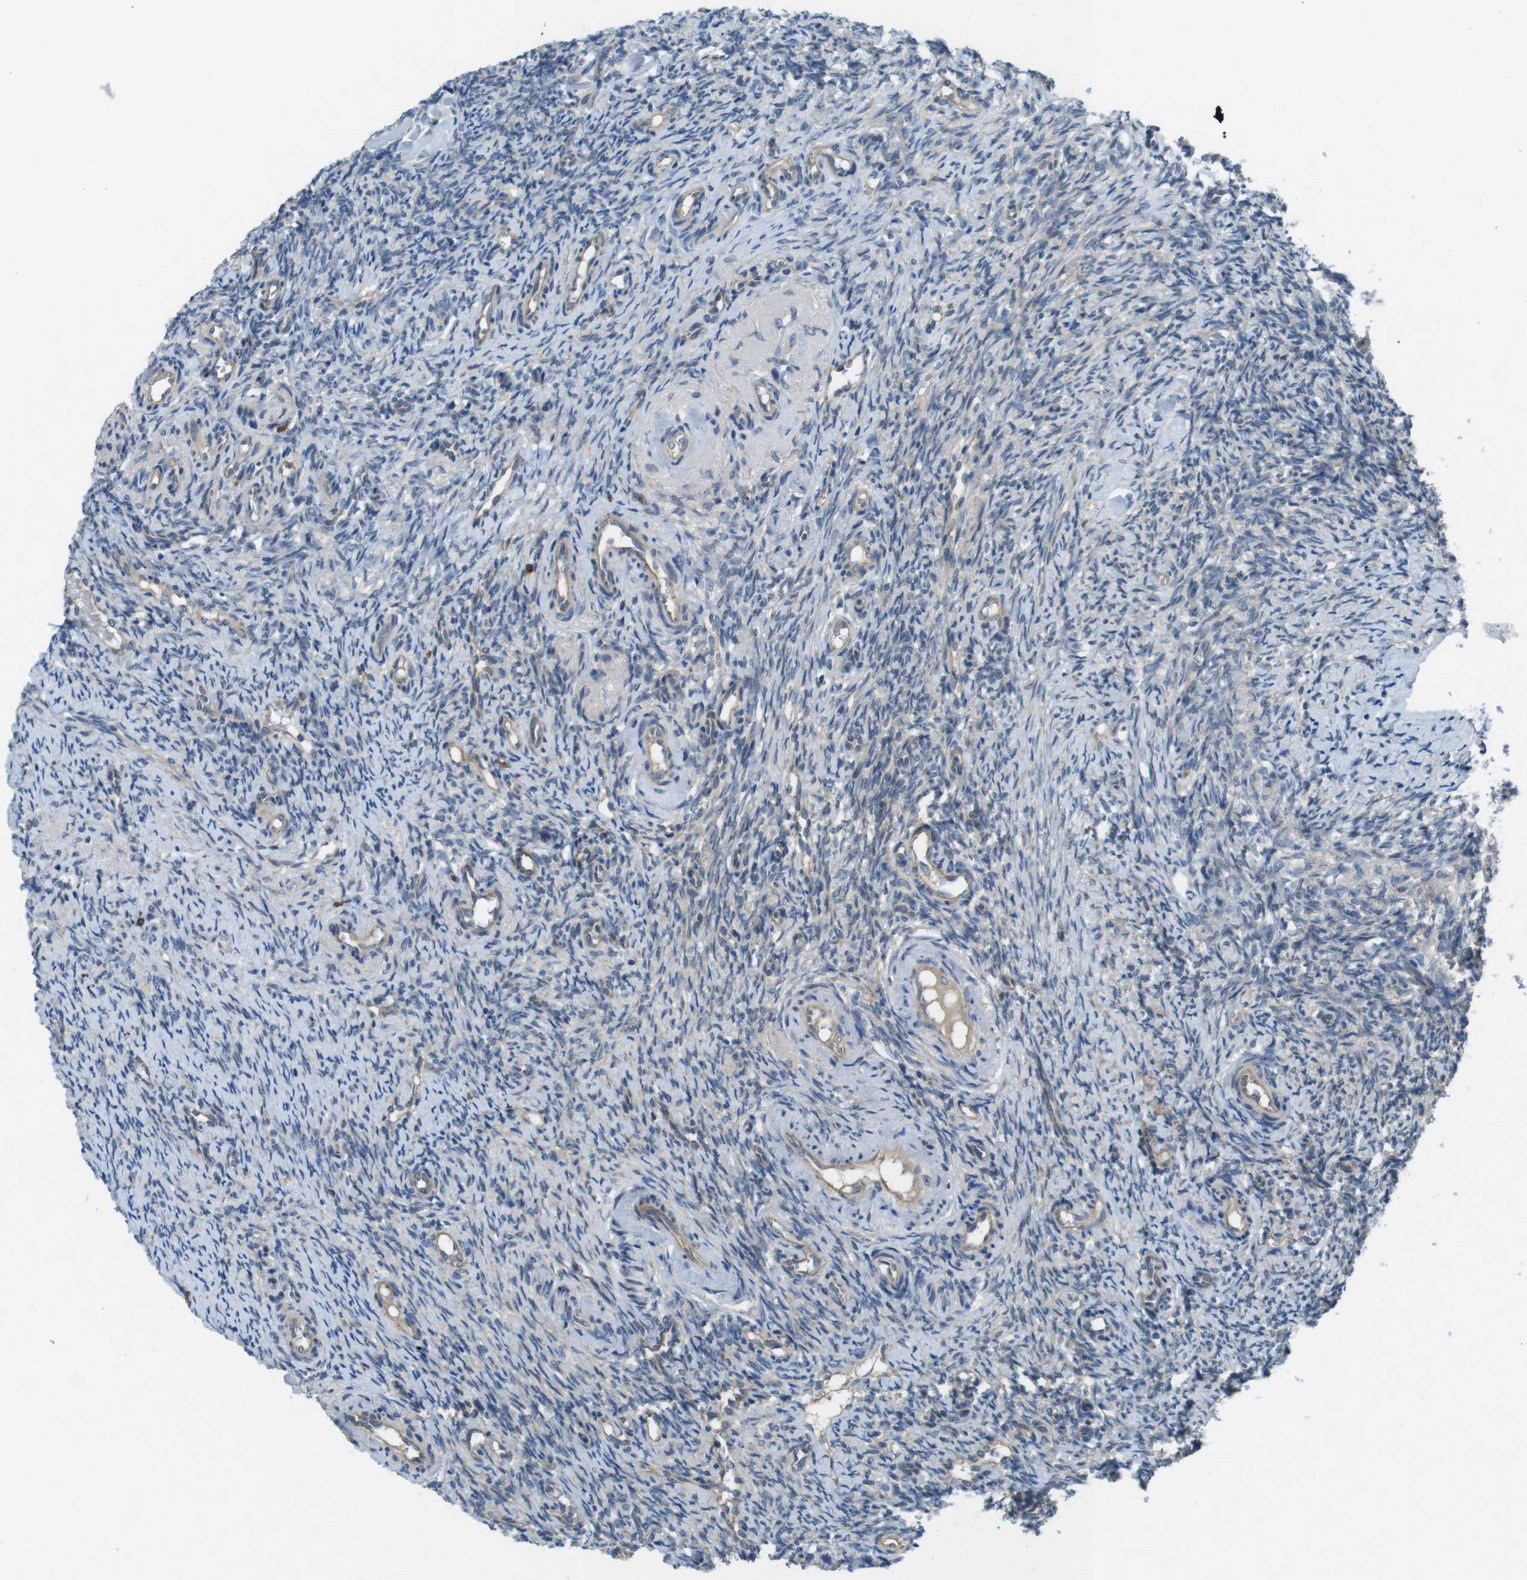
{"staining": {"intensity": "moderate", "quantity": ">75%", "location": "cytoplasmic/membranous"}, "tissue": "ovary", "cell_type": "Follicle cells", "image_type": "normal", "snomed": [{"axis": "morphology", "description": "Normal tissue, NOS"}, {"axis": "topography", "description": "Ovary"}], "caption": "About >75% of follicle cells in unremarkable ovary demonstrate moderate cytoplasmic/membranous protein expression as visualized by brown immunohistochemical staining.", "gene": "SUGT1", "patient": {"sex": "female", "age": 41}}